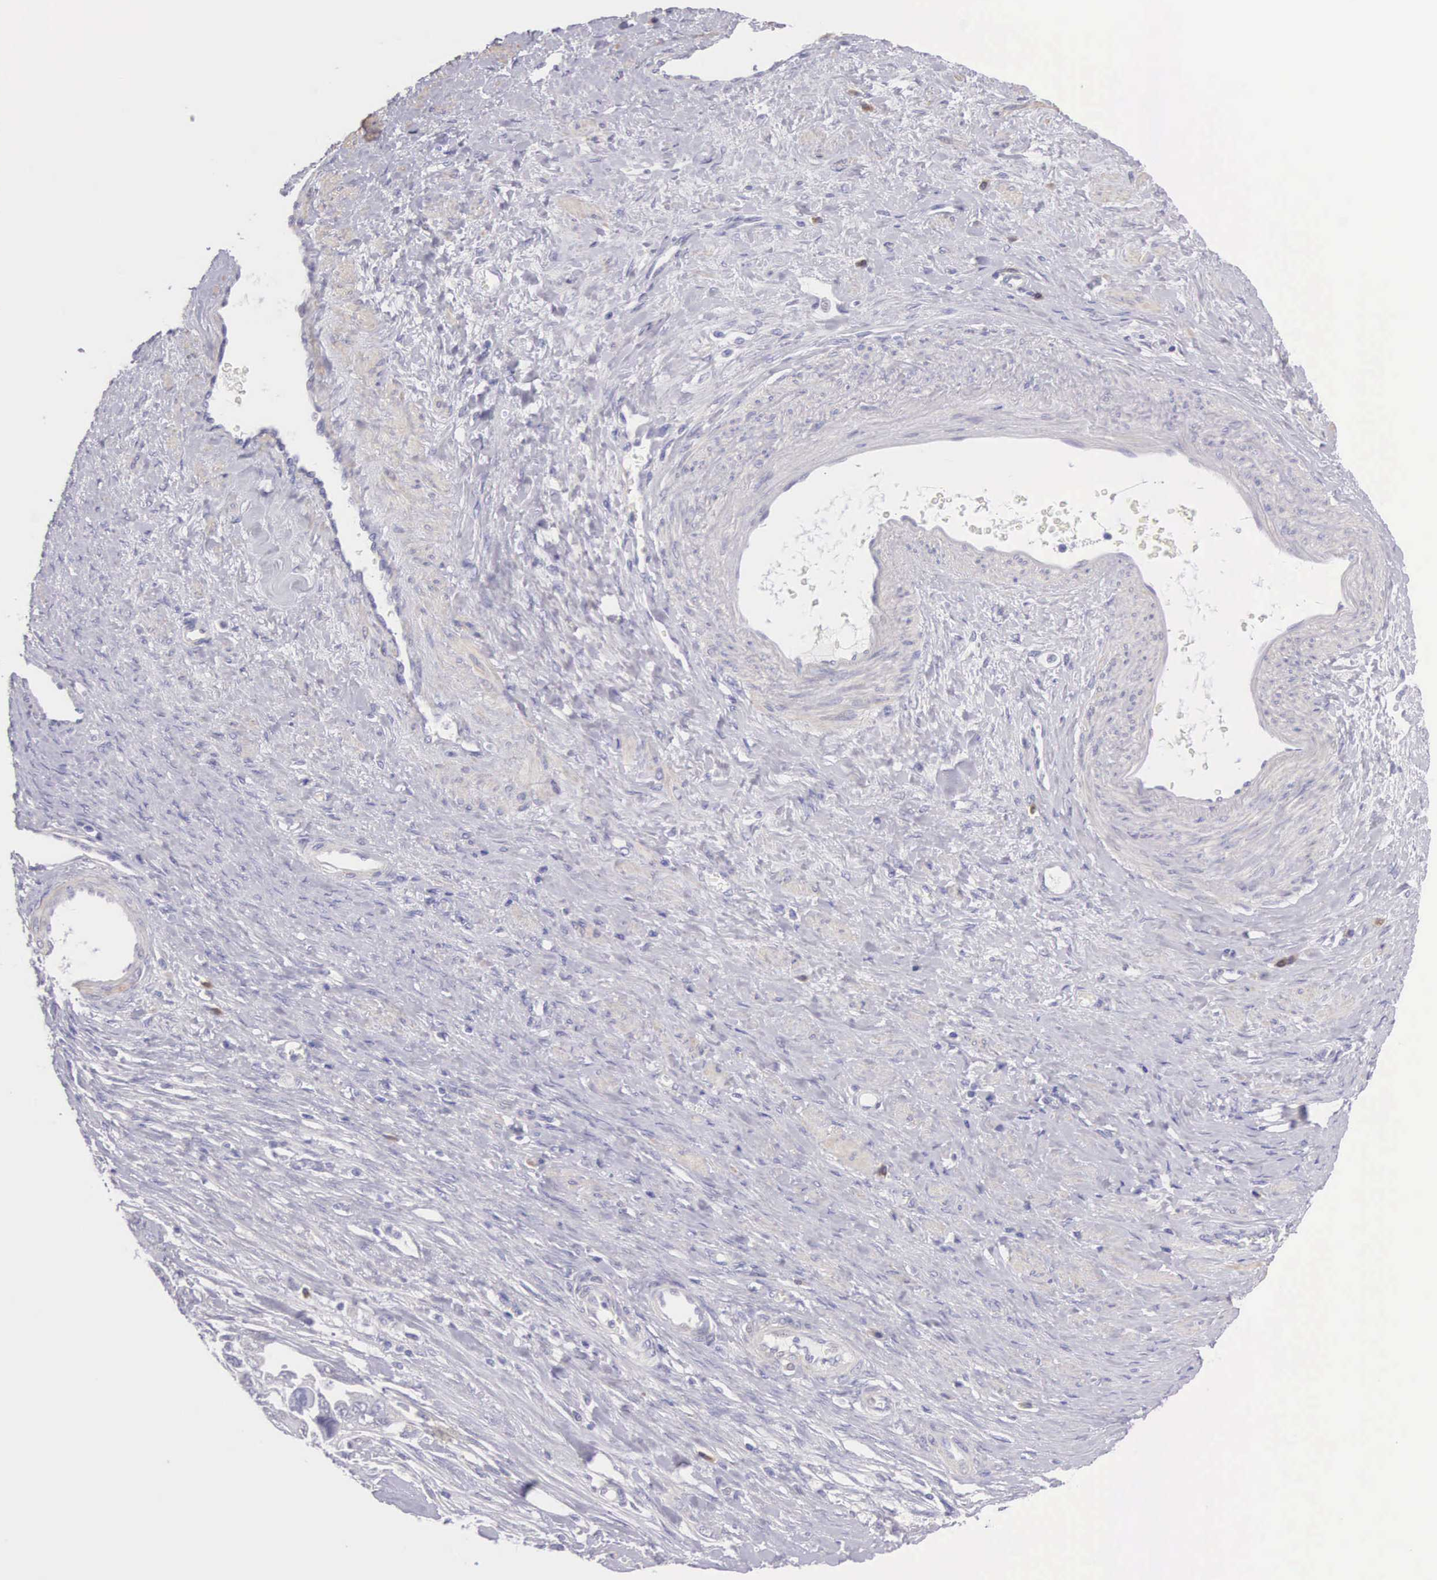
{"staining": {"intensity": "weak", "quantity": "25%-75%", "location": "cytoplasmic/membranous"}, "tissue": "ovarian cancer", "cell_type": "Tumor cells", "image_type": "cancer", "snomed": [{"axis": "morphology", "description": "Cystadenocarcinoma, serous, NOS"}, {"axis": "topography", "description": "Ovary"}], "caption": "High-power microscopy captured an IHC histopathology image of serous cystadenocarcinoma (ovarian), revealing weak cytoplasmic/membranous expression in about 25%-75% of tumor cells.", "gene": "ARFGAP3", "patient": {"sex": "female", "age": 63}}